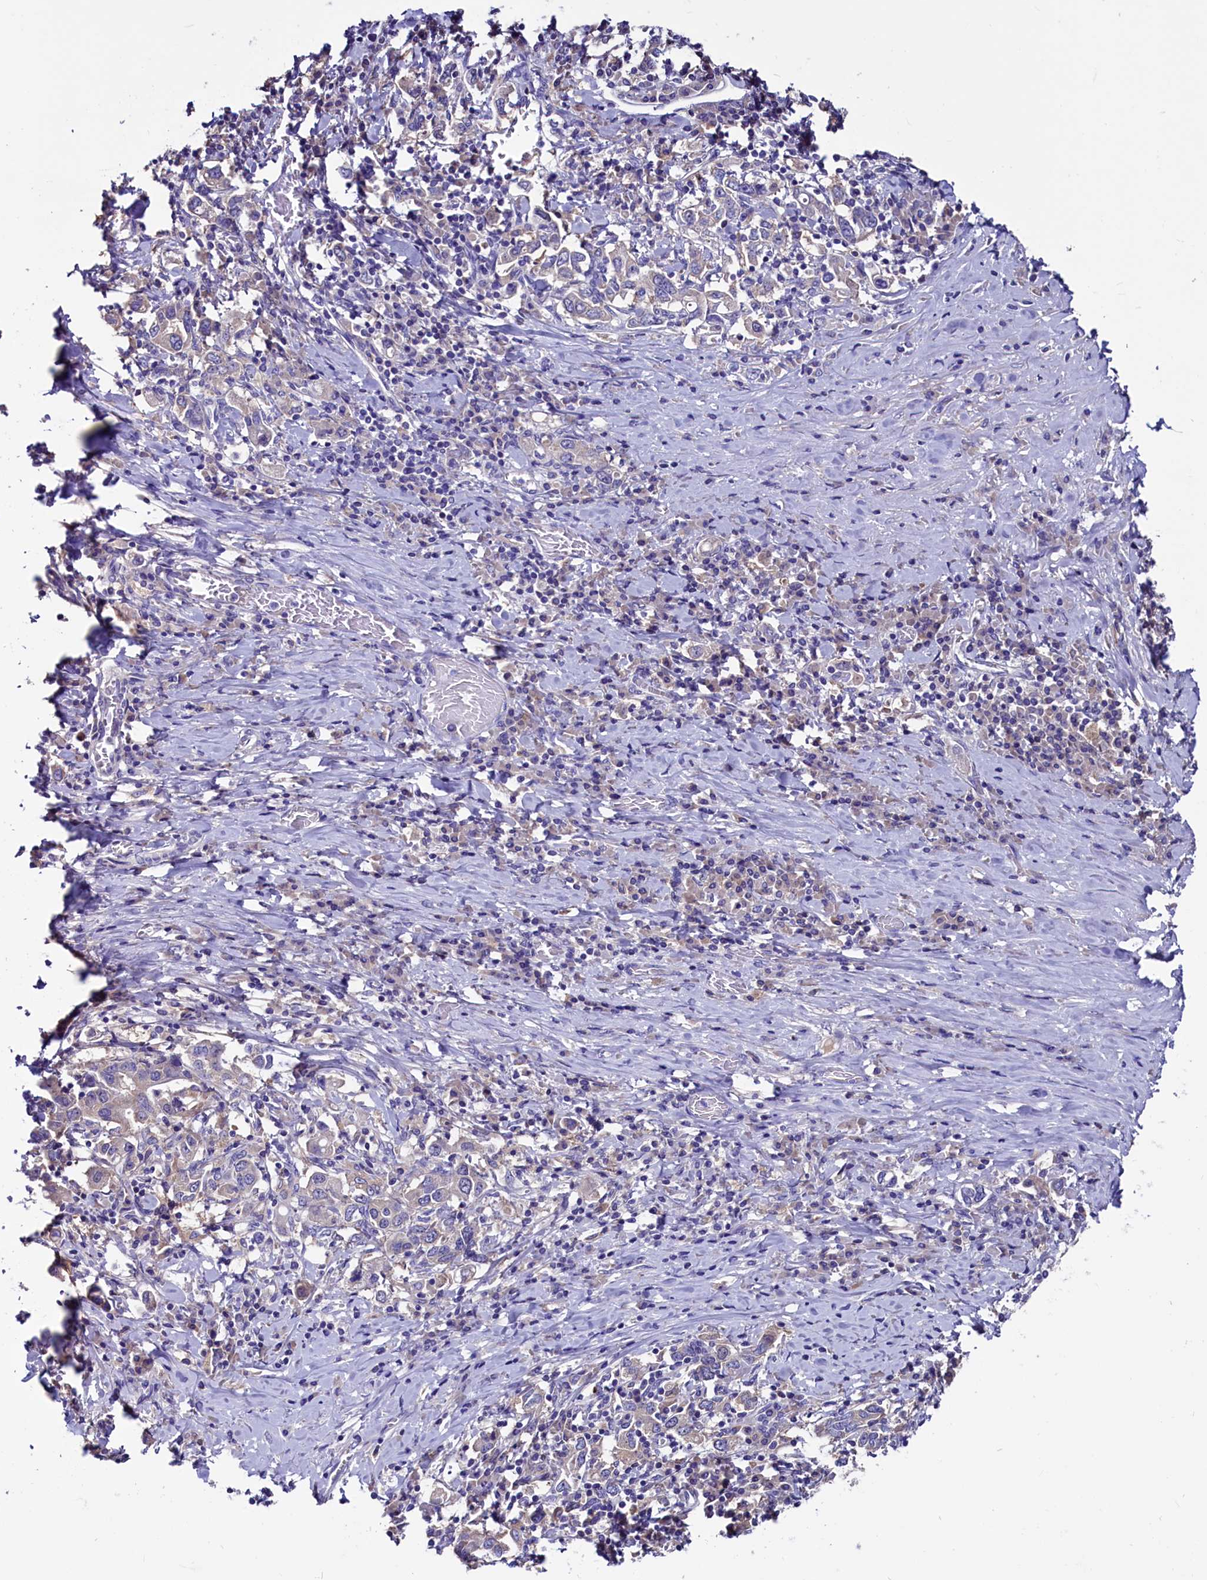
{"staining": {"intensity": "negative", "quantity": "none", "location": "none"}, "tissue": "stomach cancer", "cell_type": "Tumor cells", "image_type": "cancer", "snomed": [{"axis": "morphology", "description": "Adenocarcinoma, NOS"}, {"axis": "topography", "description": "Stomach, upper"}, {"axis": "topography", "description": "Stomach"}], "caption": "The immunohistochemistry micrograph has no significant staining in tumor cells of stomach adenocarcinoma tissue.", "gene": "CCBE1", "patient": {"sex": "male", "age": 62}}